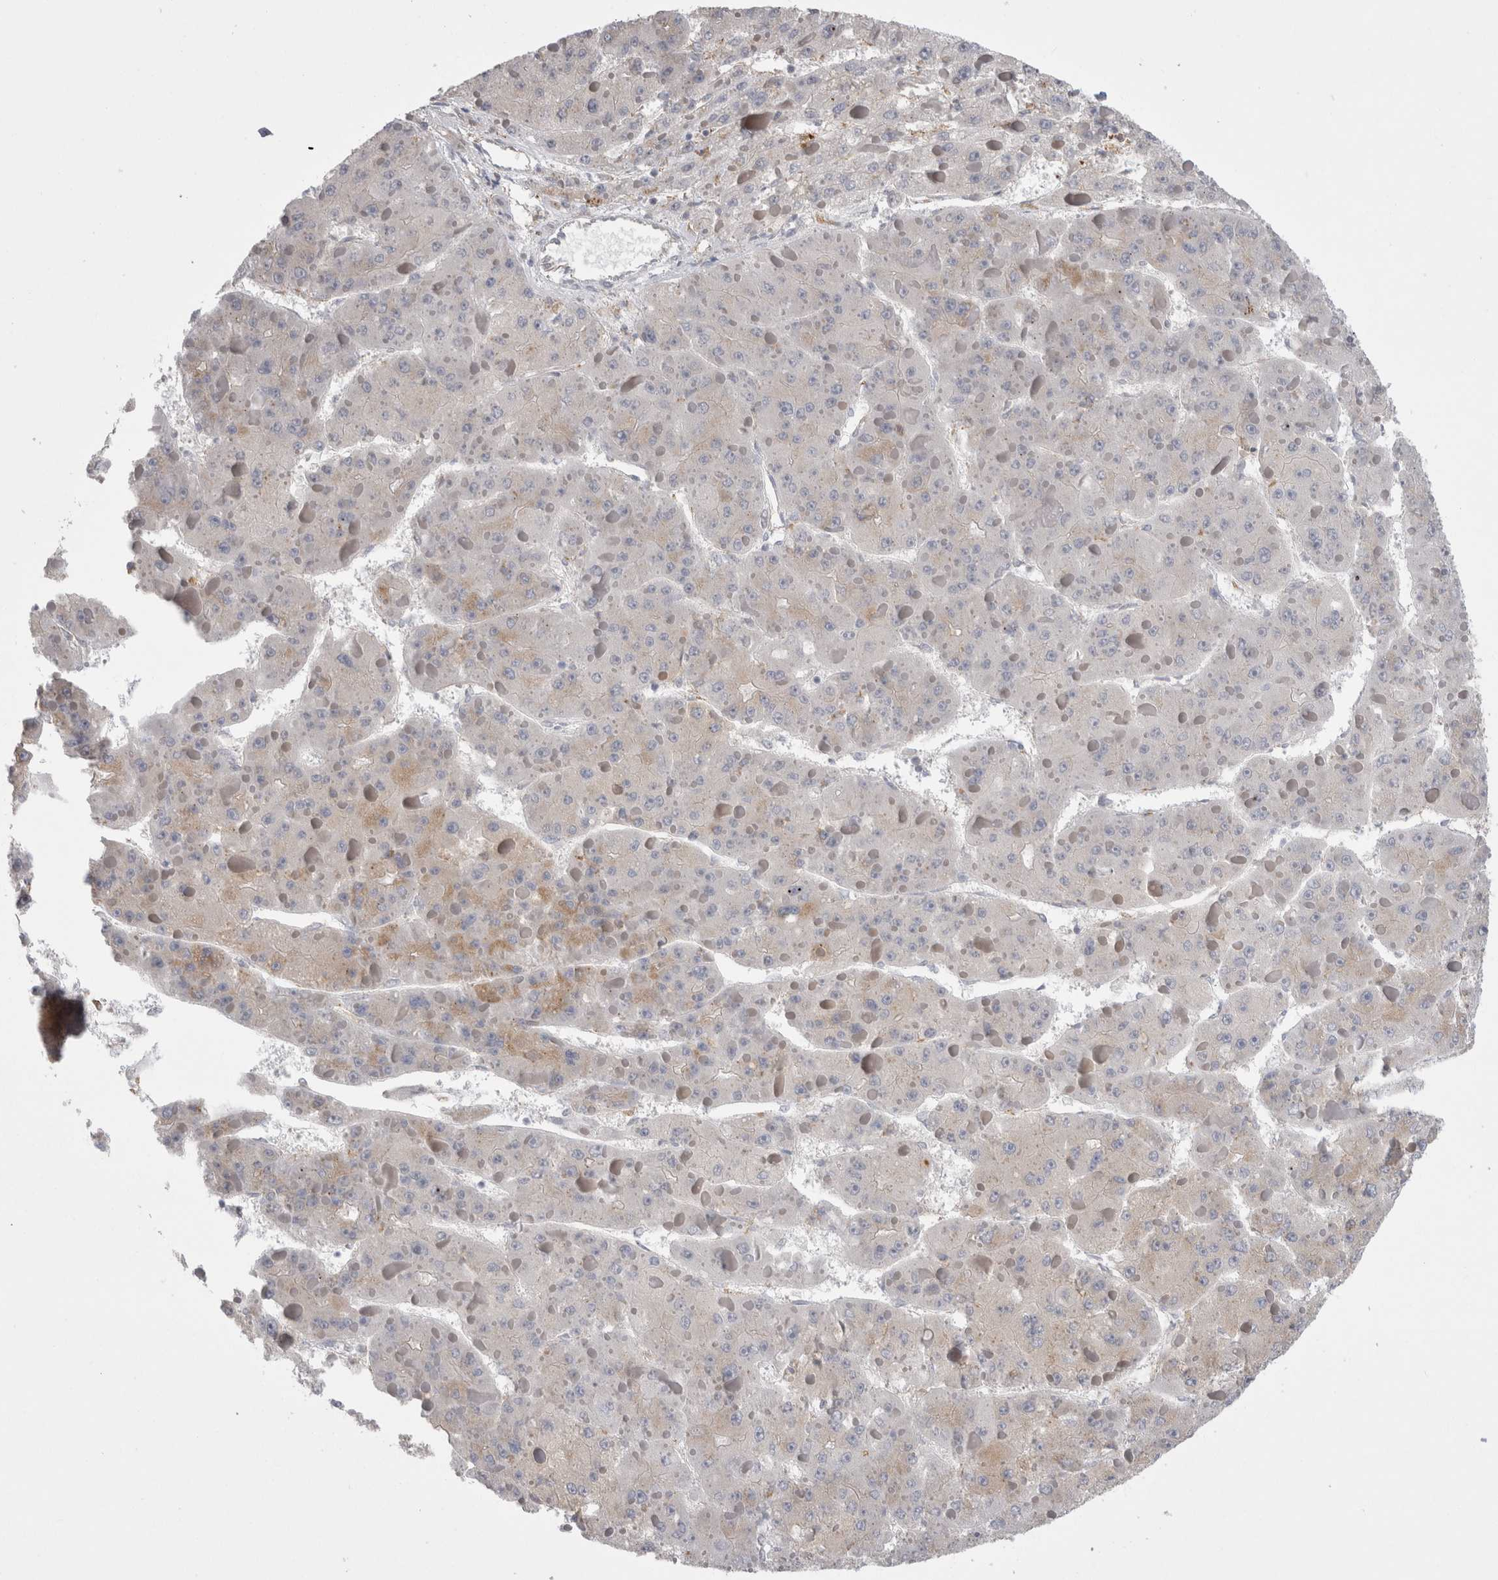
{"staining": {"intensity": "weak", "quantity": "<25%", "location": "cytoplasmic/membranous"}, "tissue": "liver cancer", "cell_type": "Tumor cells", "image_type": "cancer", "snomed": [{"axis": "morphology", "description": "Carcinoma, Hepatocellular, NOS"}, {"axis": "topography", "description": "Liver"}], "caption": "Tumor cells show no significant expression in liver hepatocellular carcinoma.", "gene": "ZNF341", "patient": {"sex": "female", "age": 73}}